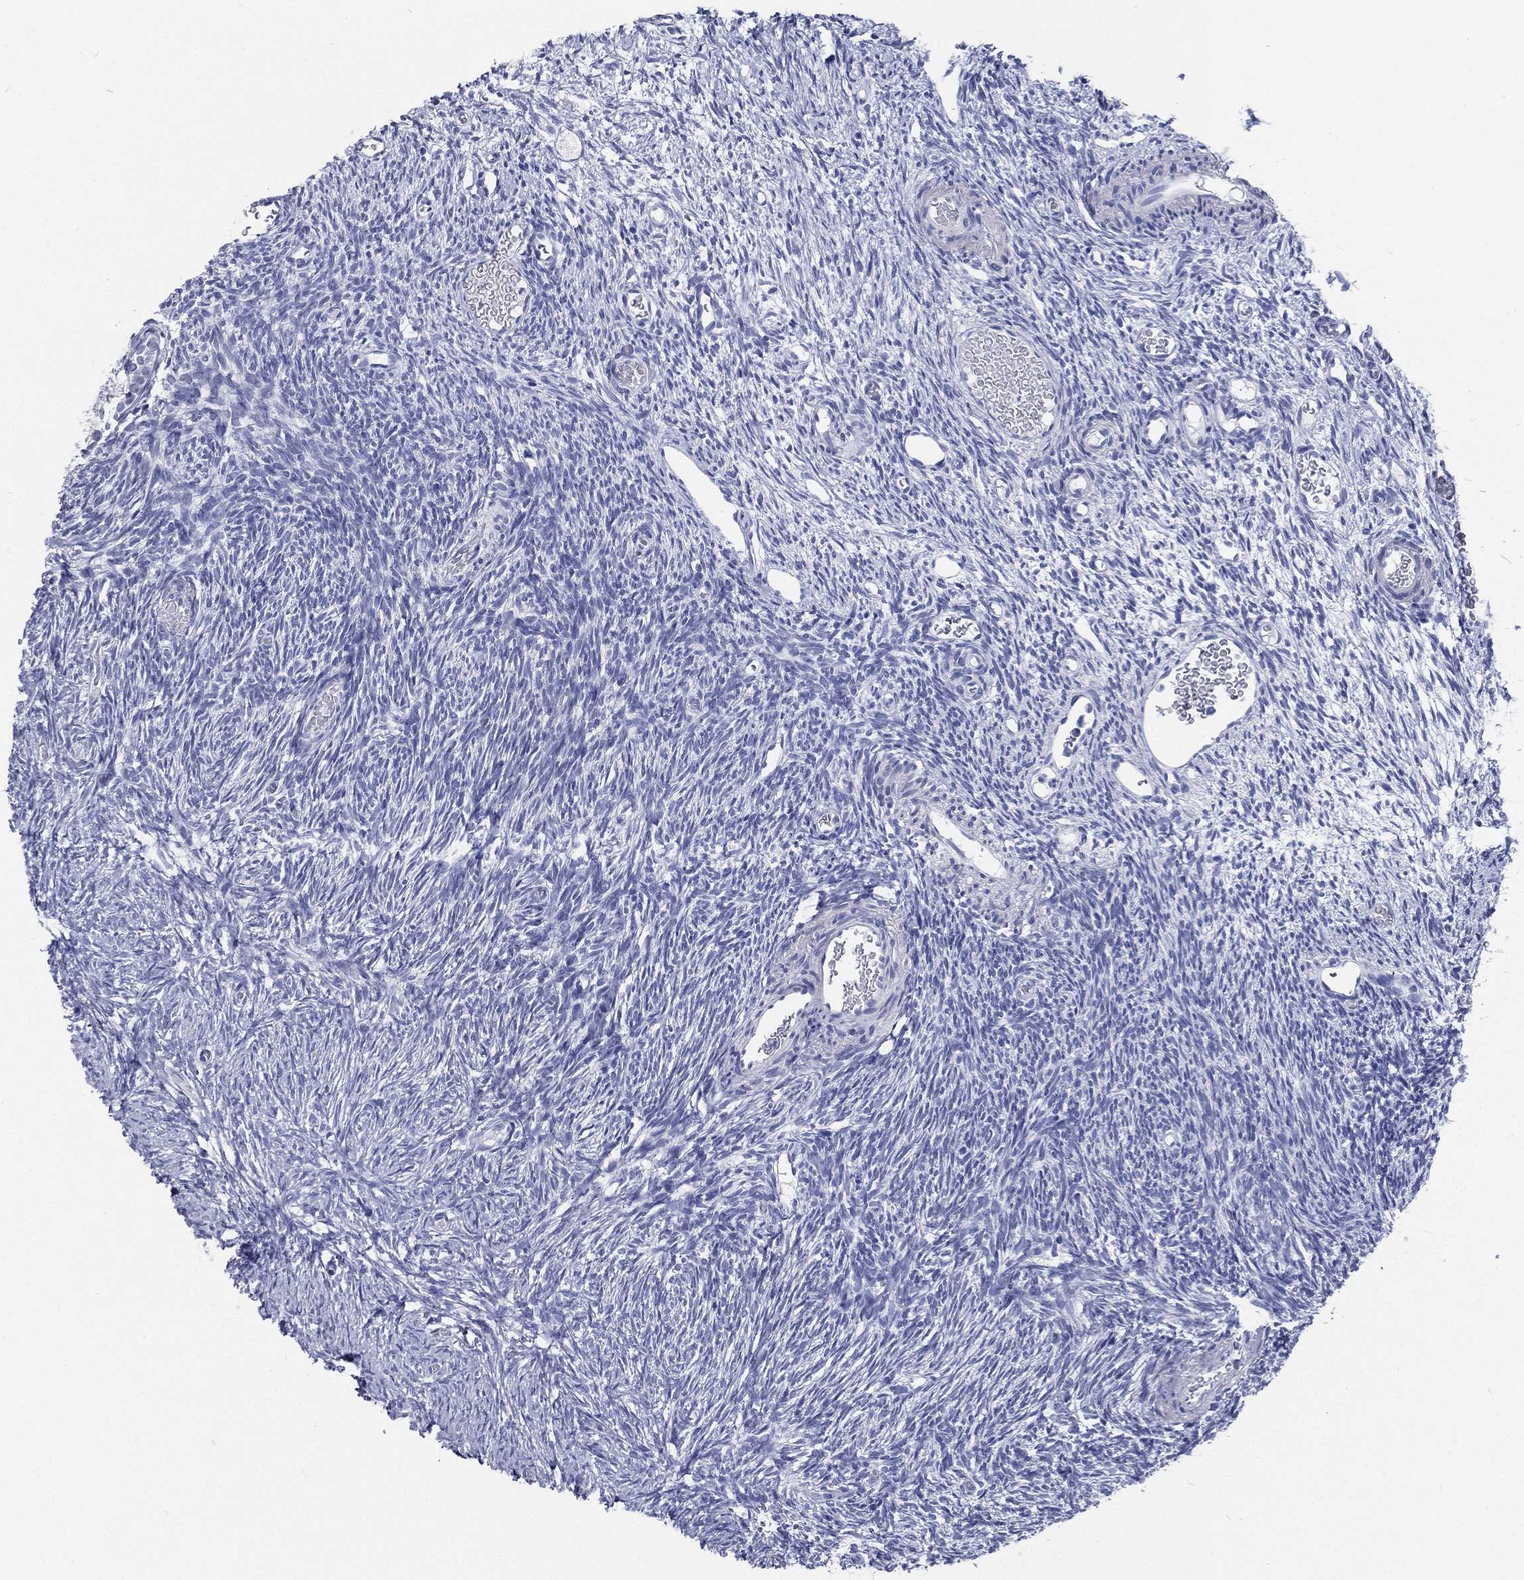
{"staining": {"intensity": "negative", "quantity": "none", "location": "none"}, "tissue": "ovary", "cell_type": "Follicle cells", "image_type": "normal", "snomed": [{"axis": "morphology", "description": "Normal tissue, NOS"}, {"axis": "topography", "description": "Ovary"}], "caption": "A histopathology image of ovary stained for a protein exhibits no brown staining in follicle cells. The staining is performed using DAB (3,3'-diaminobenzidine) brown chromogen with nuclei counter-stained in using hematoxylin.", "gene": "RSPH4A", "patient": {"sex": "female", "age": 39}}